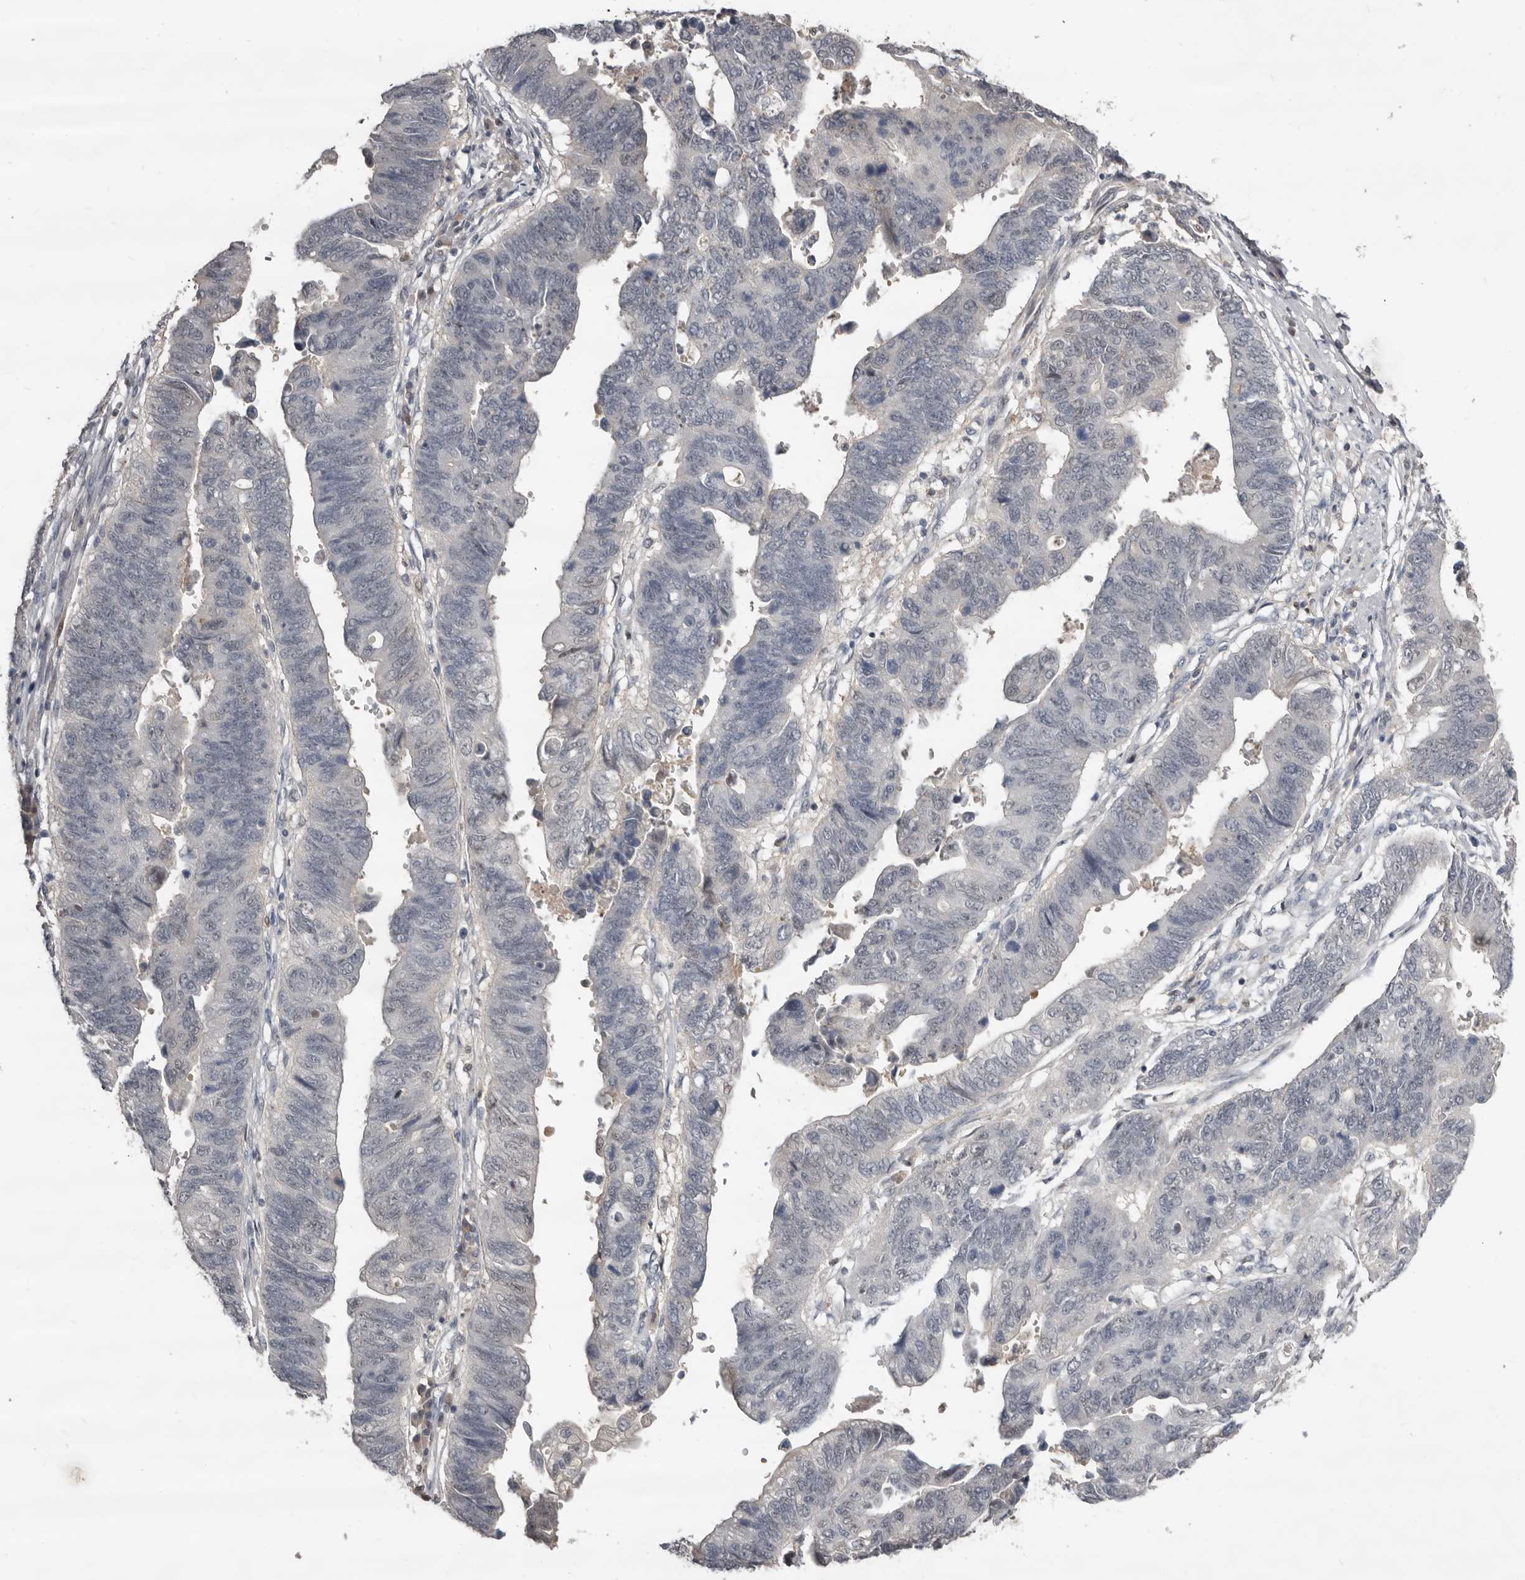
{"staining": {"intensity": "weak", "quantity": "<25%", "location": "nuclear"}, "tissue": "stomach cancer", "cell_type": "Tumor cells", "image_type": "cancer", "snomed": [{"axis": "morphology", "description": "Adenocarcinoma, NOS"}, {"axis": "topography", "description": "Stomach"}], "caption": "This is an IHC histopathology image of human adenocarcinoma (stomach). There is no staining in tumor cells.", "gene": "RBKS", "patient": {"sex": "male", "age": 59}}